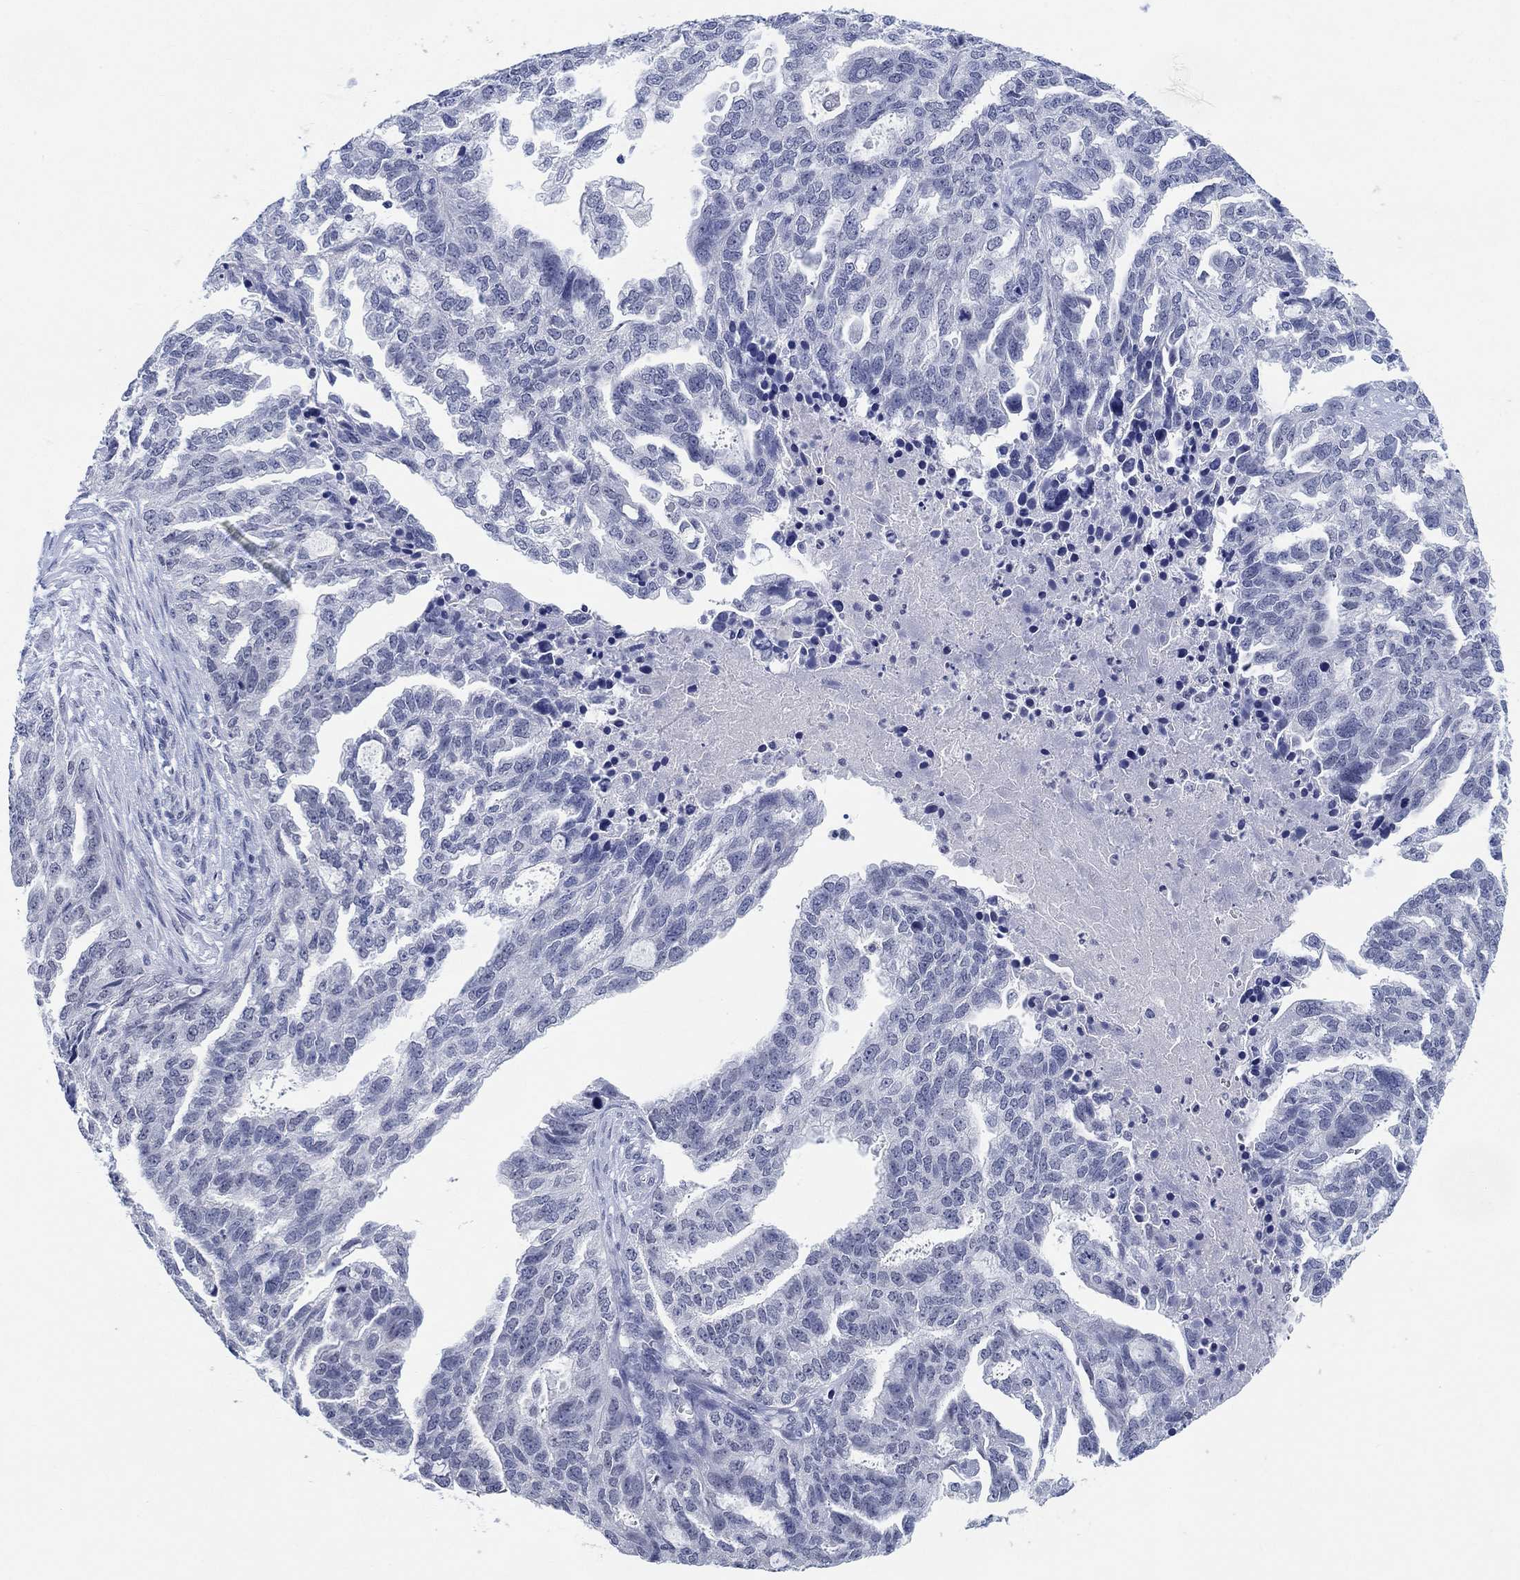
{"staining": {"intensity": "negative", "quantity": "none", "location": "none"}, "tissue": "ovarian cancer", "cell_type": "Tumor cells", "image_type": "cancer", "snomed": [{"axis": "morphology", "description": "Cystadenocarcinoma, serous, NOS"}, {"axis": "topography", "description": "Ovary"}], "caption": "Ovarian cancer (serous cystadenocarcinoma) stained for a protein using immunohistochemistry displays no positivity tumor cells.", "gene": "ANKS1B", "patient": {"sex": "female", "age": 51}}